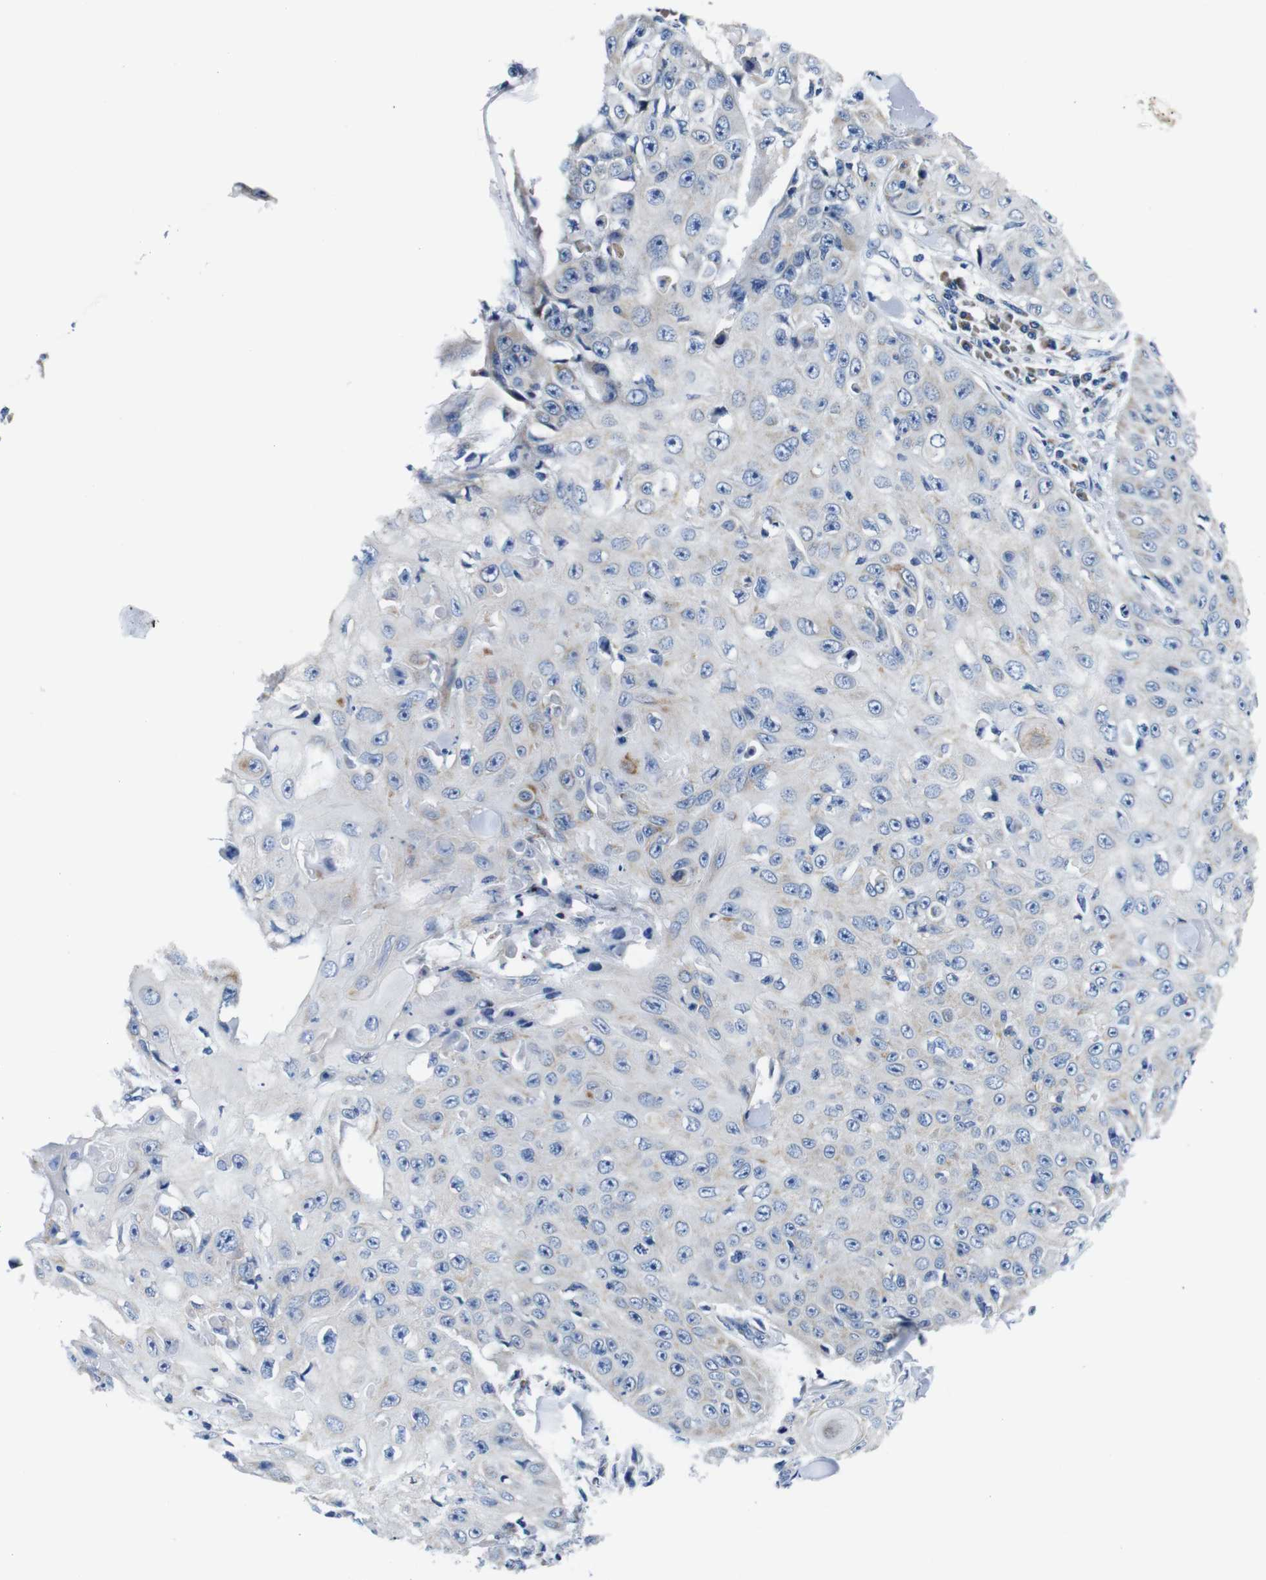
{"staining": {"intensity": "negative", "quantity": "none", "location": "none"}, "tissue": "skin cancer", "cell_type": "Tumor cells", "image_type": "cancer", "snomed": [{"axis": "morphology", "description": "Squamous cell carcinoma, NOS"}, {"axis": "topography", "description": "Skin"}], "caption": "This image is of squamous cell carcinoma (skin) stained with immunohistochemistry to label a protein in brown with the nuclei are counter-stained blue. There is no staining in tumor cells.", "gene": "SNX19", "patient": {"sex": "male", "age": 86}}